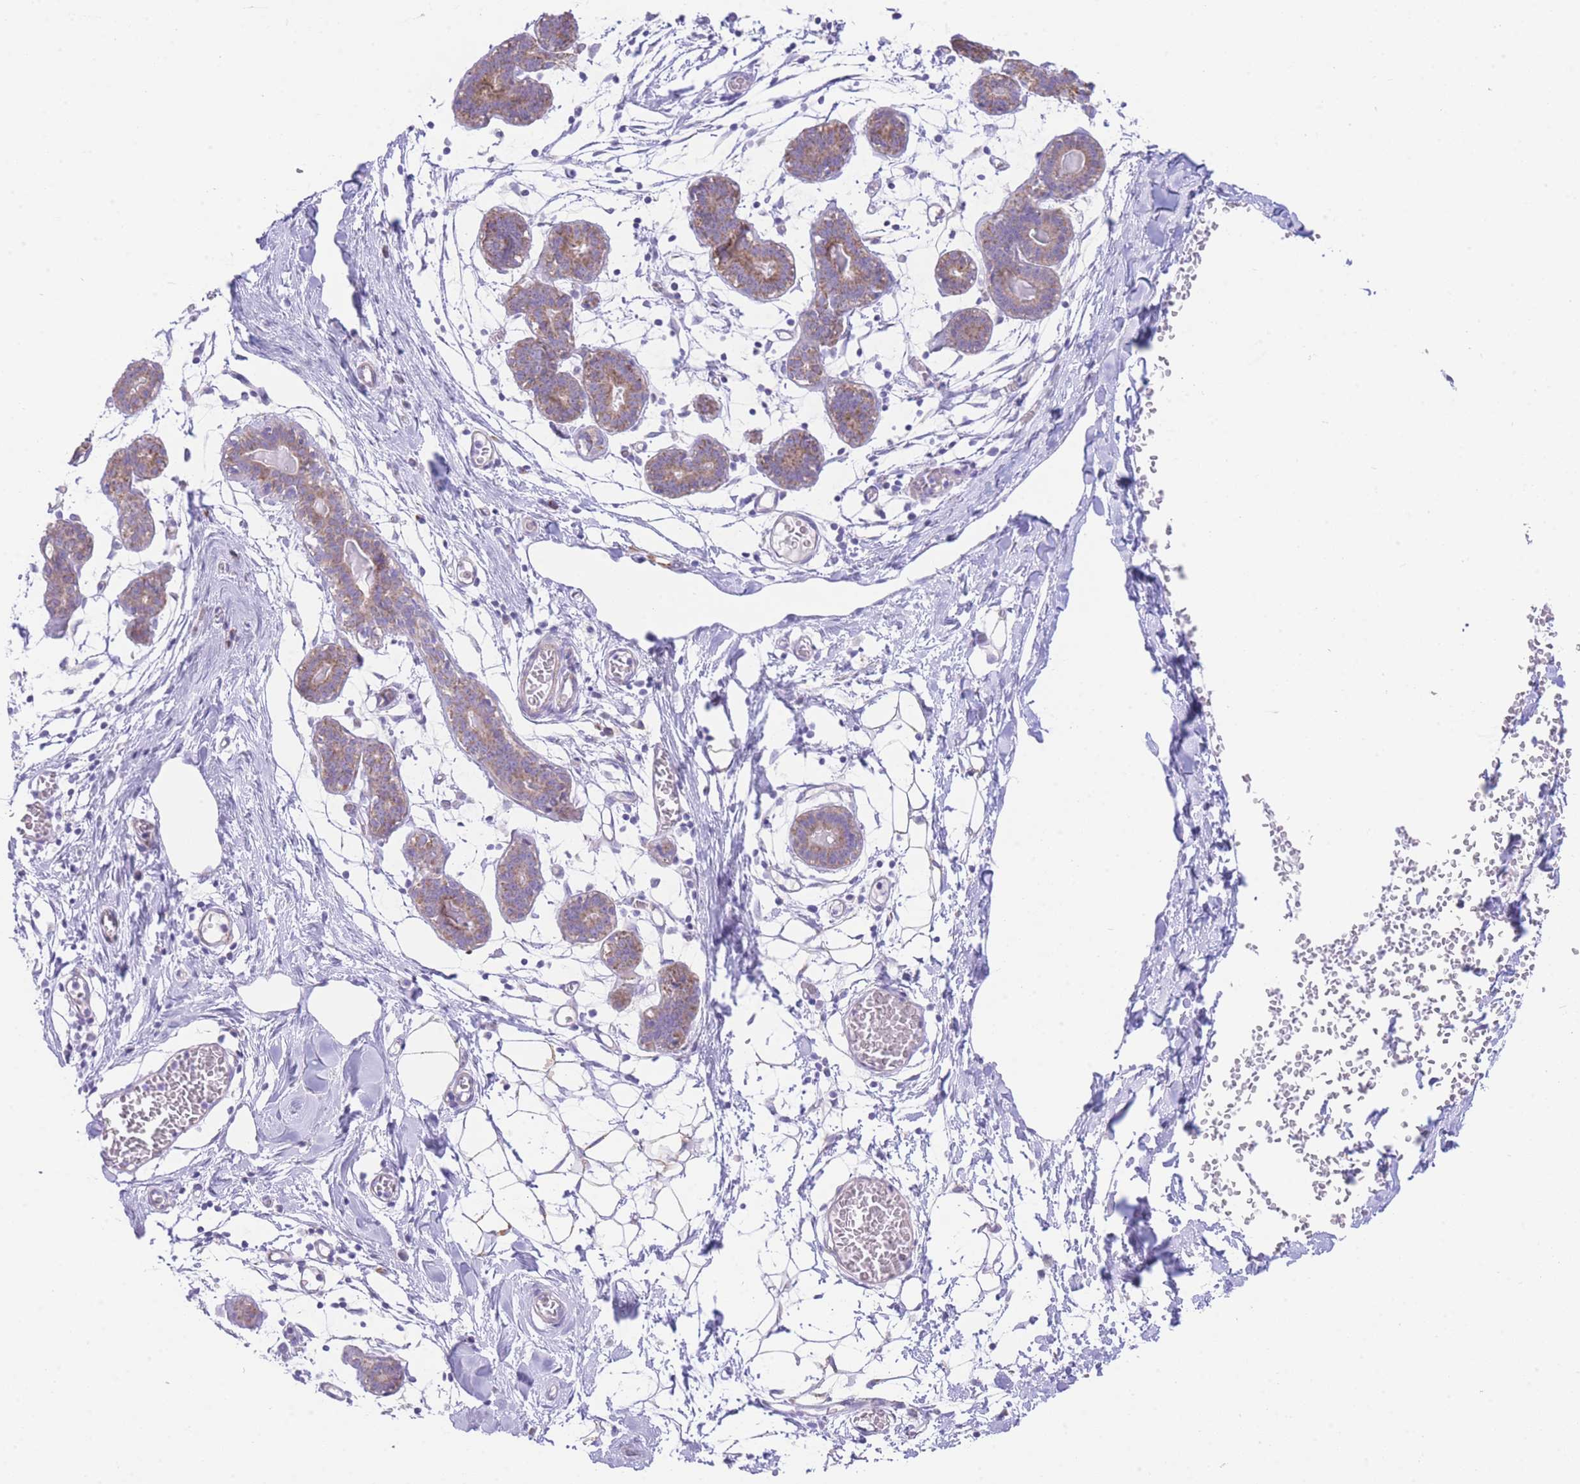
{"staining": {"intensity": "negative", "quantity": "none", "location": "none"}, "tissue": "breast", "cell_type": "Adipocytes", "image_type": "normal", "snomed": [{"axis": "morphology", "description": "Normal tissue, NOS"}, {"axis": "topography", "description": "Breast"}], "caption": "Immunohistochemical staining of unremarkable human breast reveals no significant expression in adipocytes.", "gene": "ACSM4", "patient": {"sex": "female", "age": 27}}